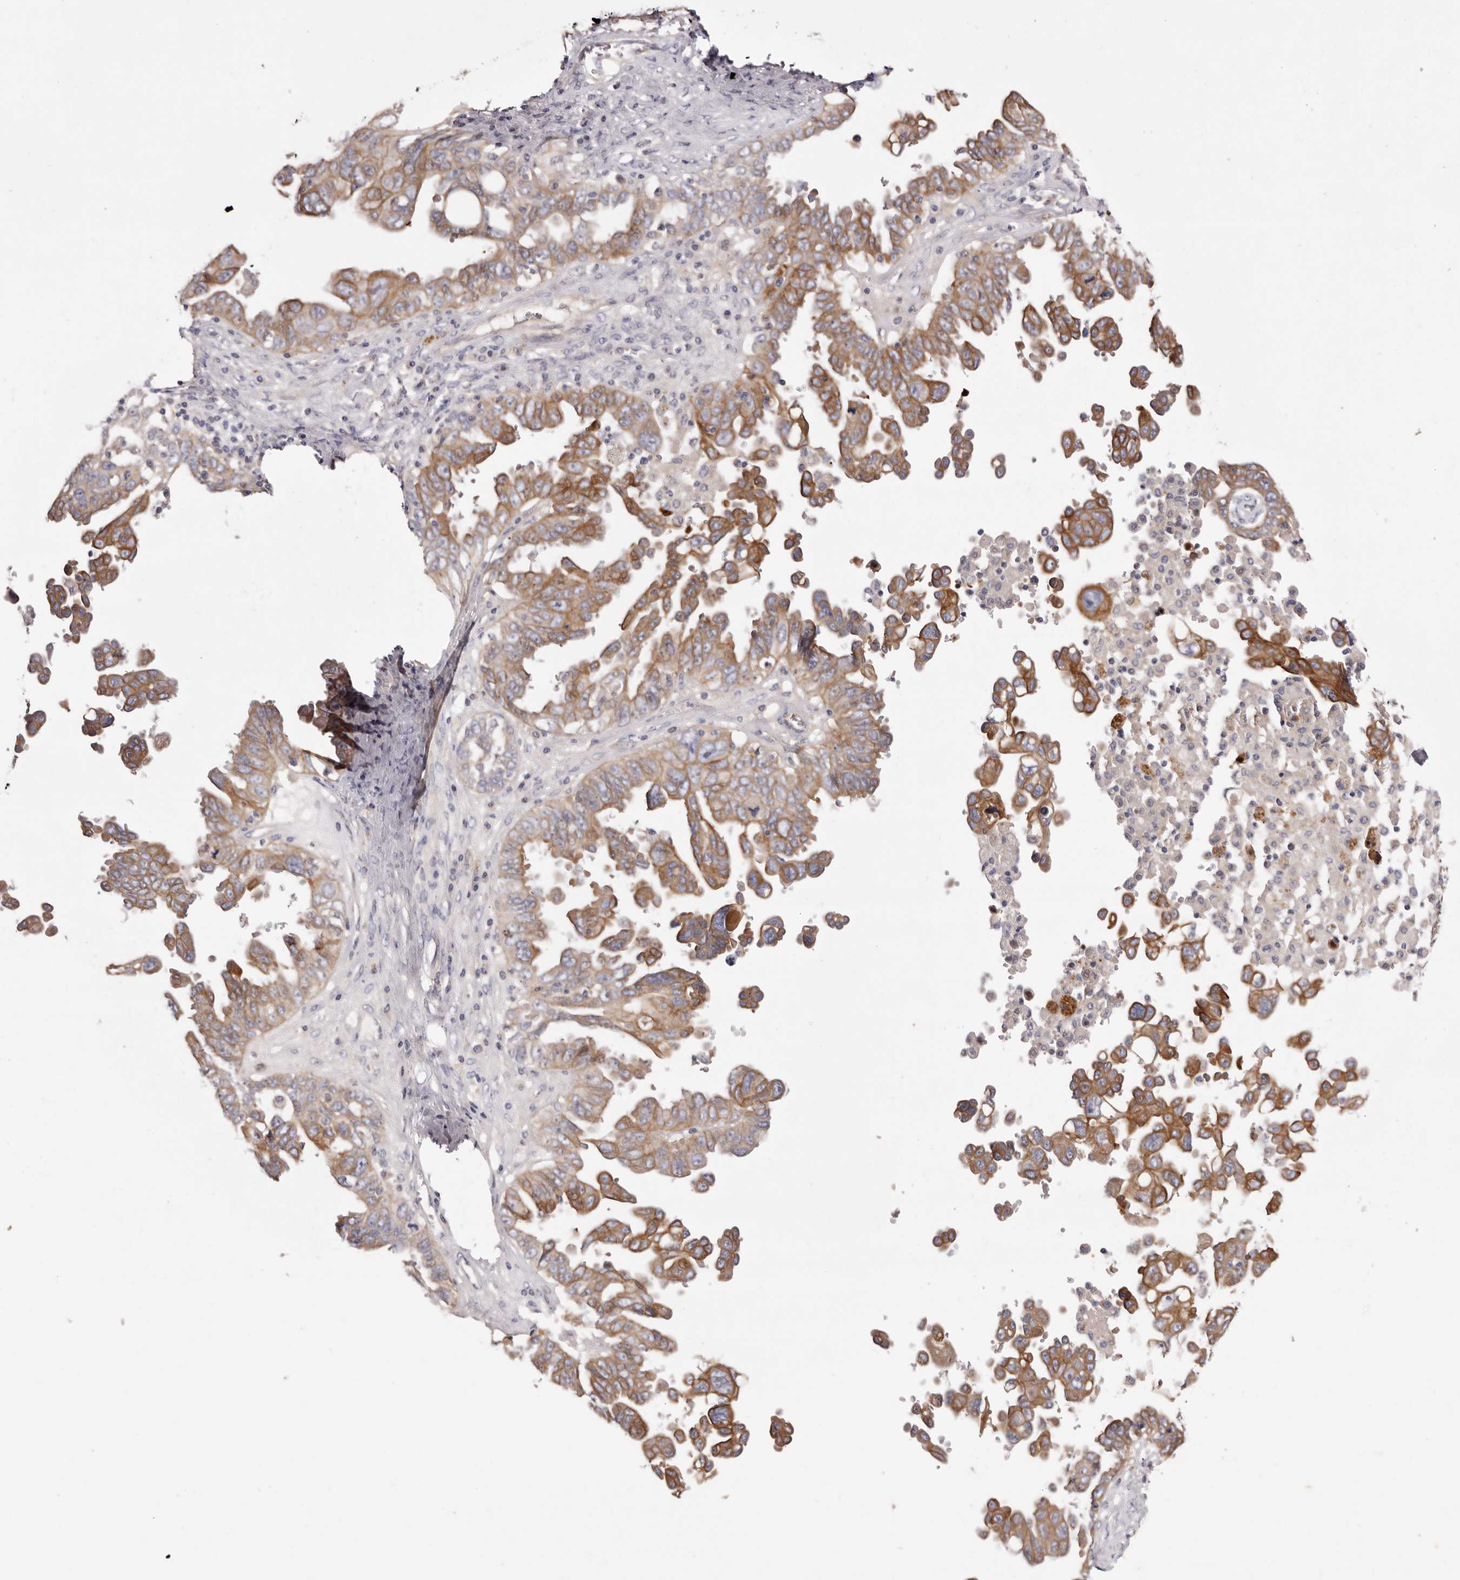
{"staining": {"intensity": "moderate", "quantity": ">75%", "location": "cytoplasmic/membranous"}, "tissue": "ovarian cancer", "cell_type": "Tumor cells", "image_type": "cancer", "snomed": [{"axis": "morphology", "description": "Carcinoma, endometroid"}, {"axis": "topography", "description": "Ovary"}], "caption": "Human ovarian endometroid carcinoma stained with a brown dye demonstrates moderate cytoplasmic/membranous positive positivity in approximately >75% of tumor cells.", "gene": "STK16", "patient": {"sex": "female", "age": 62}}